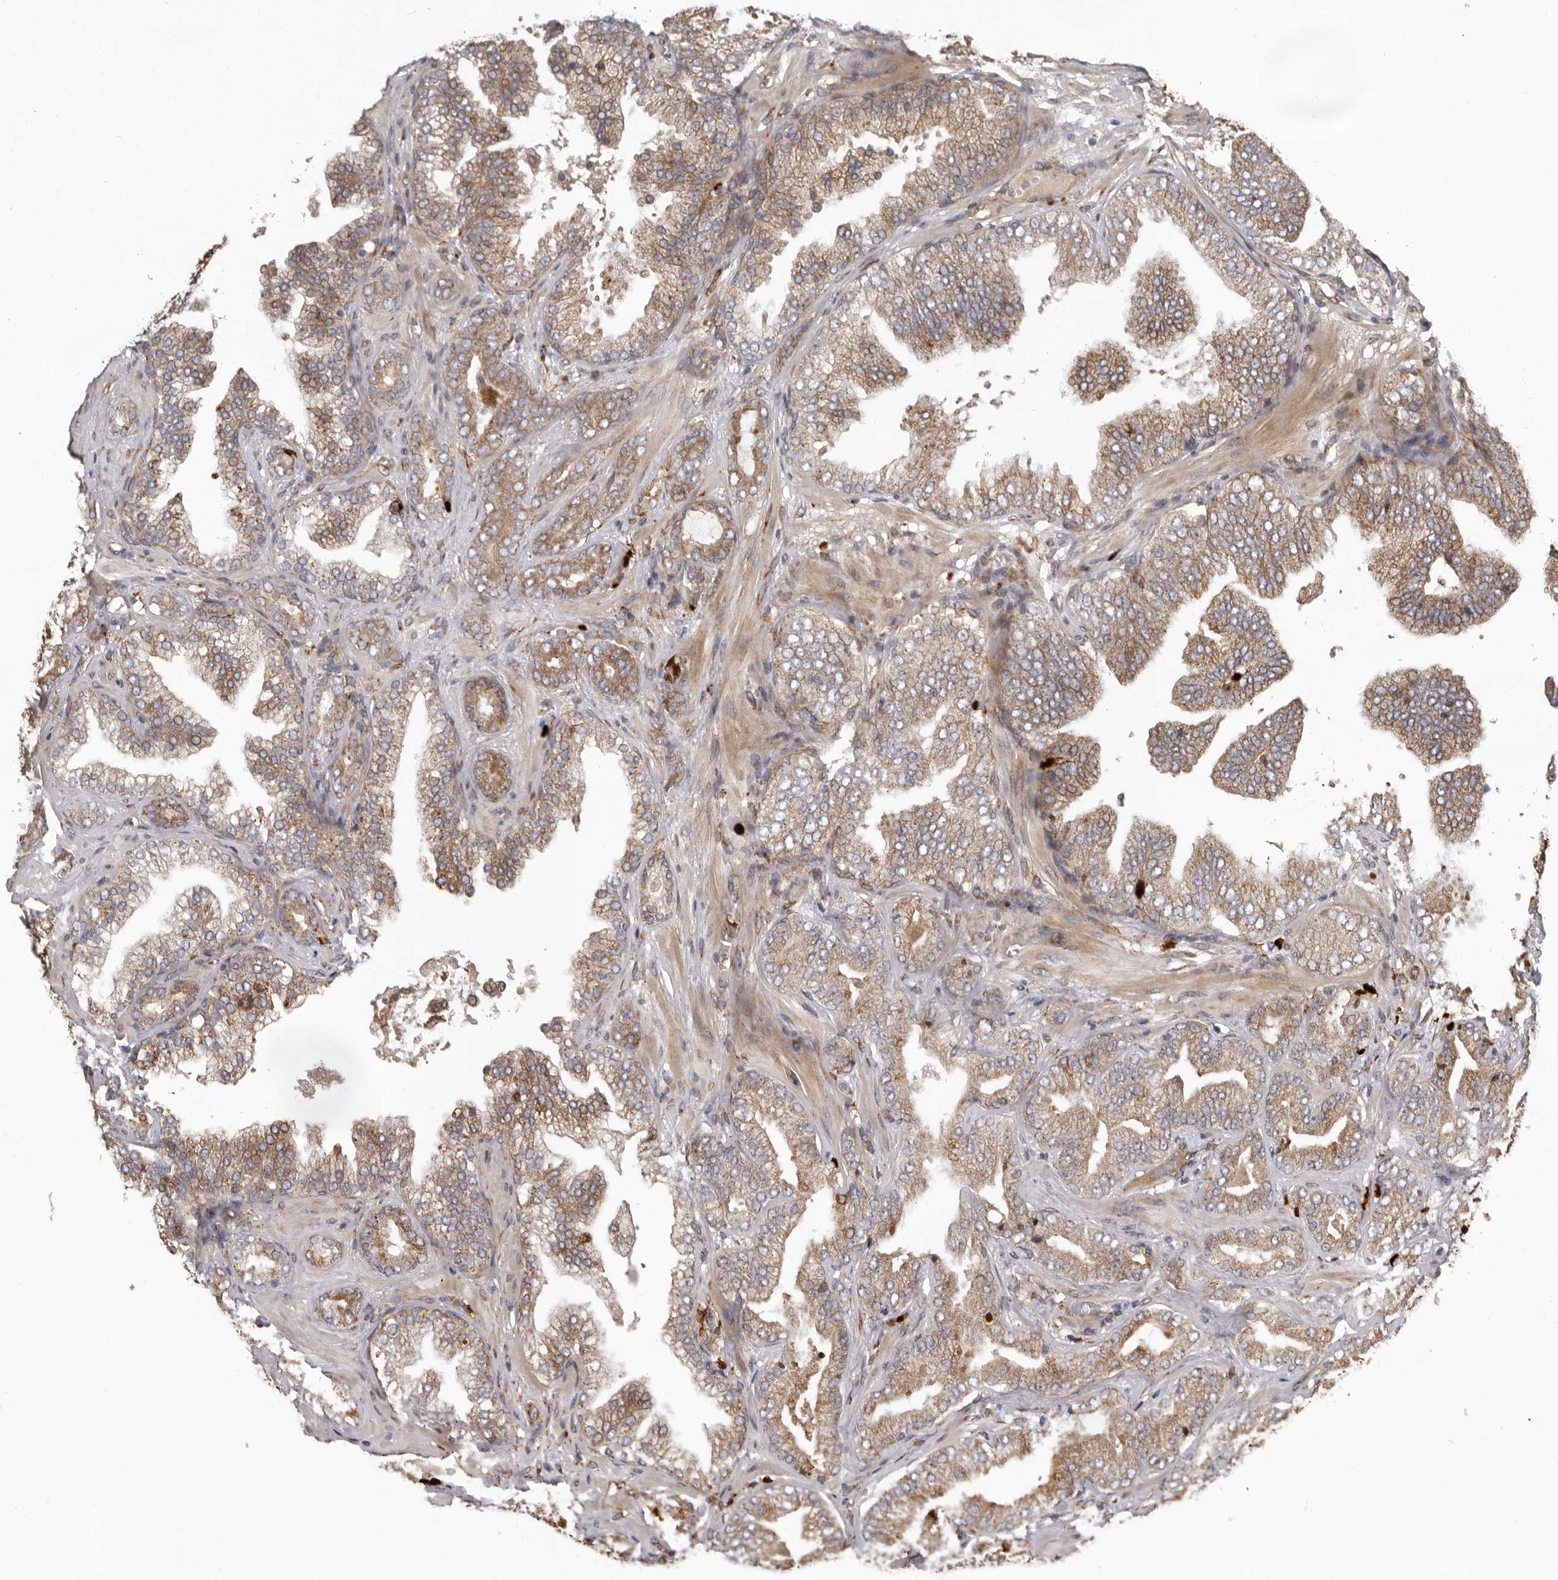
{"staining": {"intensity": "moderate", "quantity": ">75%", "location": "cytoplasmic/membranous"}, "tissue": "prostate cancer", "cell_type": "Tumor cells", "image_type": "cancer", "snomed": [{"axis": "morphology", "description": "Adenocarcinoma, High grade"}, {"axis": "topography", "description": "Prostate"}], "caption": "Immunohistochemical staining of human prostate cancer exhibits medium levels of moderate cytoplasmic/membranous positivity in approximately >75% of tumor cells.", "gene": "MTF1", "patient": {"sex": "male", "age": 58}}